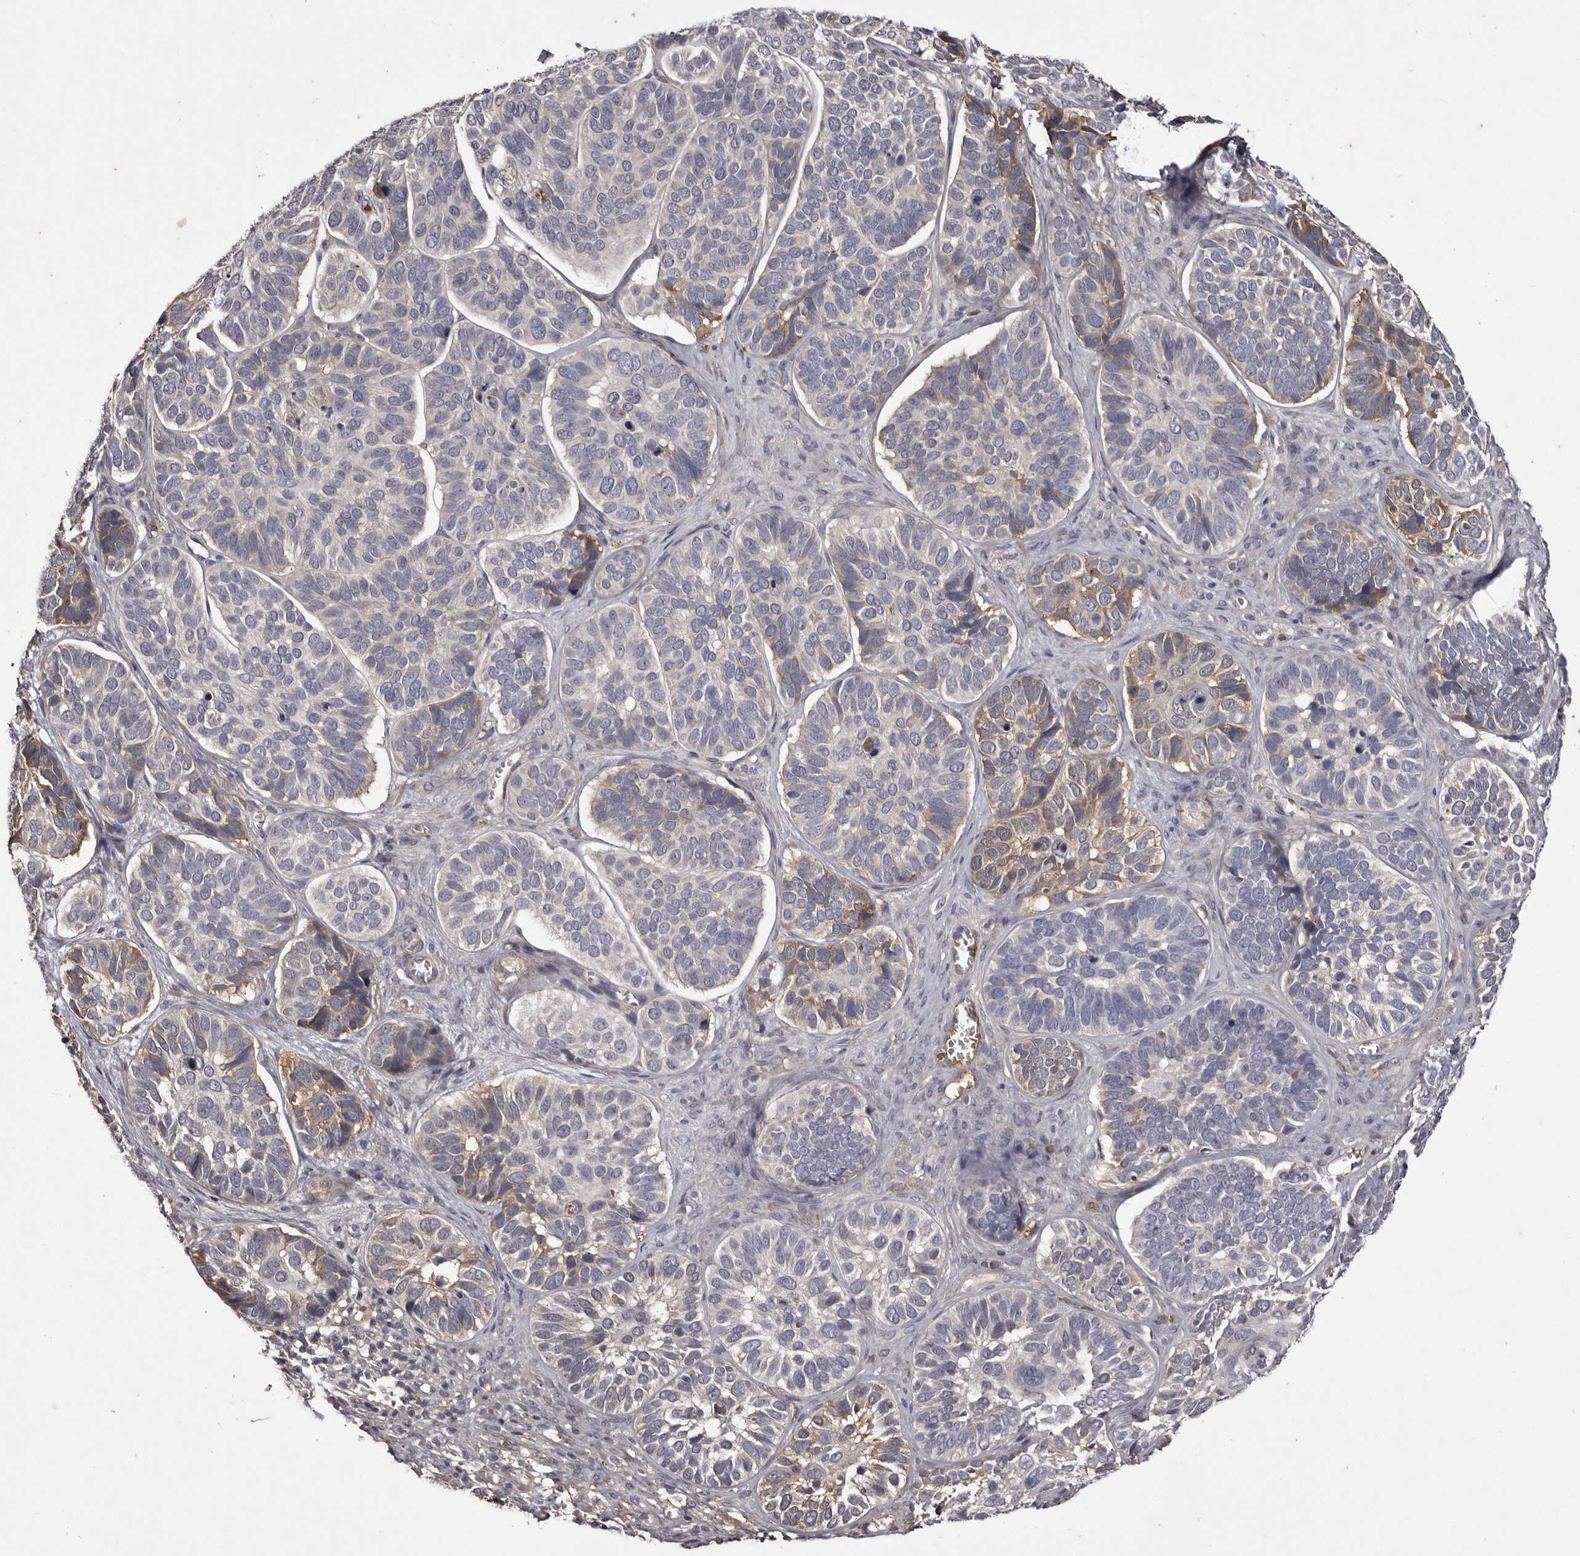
{"staining": {"intensity": "weak", "quantity": "25%-75%", "location": "cytoplasmic/membranous"}, "tissue": "skin cancer", "cell_type": "Tumor cells", "image_type": "cancer", "snomed": [{"axis": "morphology", "description": "Basal cell carcinoma"}, {"axis": "topography", "description": "Skin"}], "caption": "The immunohistochemical stain highlights weak cytoplasmic/membranous positivity in tumor cells of skin basal cell carcinoma tissue.", "gene": "CYP1B1", "patient": {"sex": "male", "age": 62}}